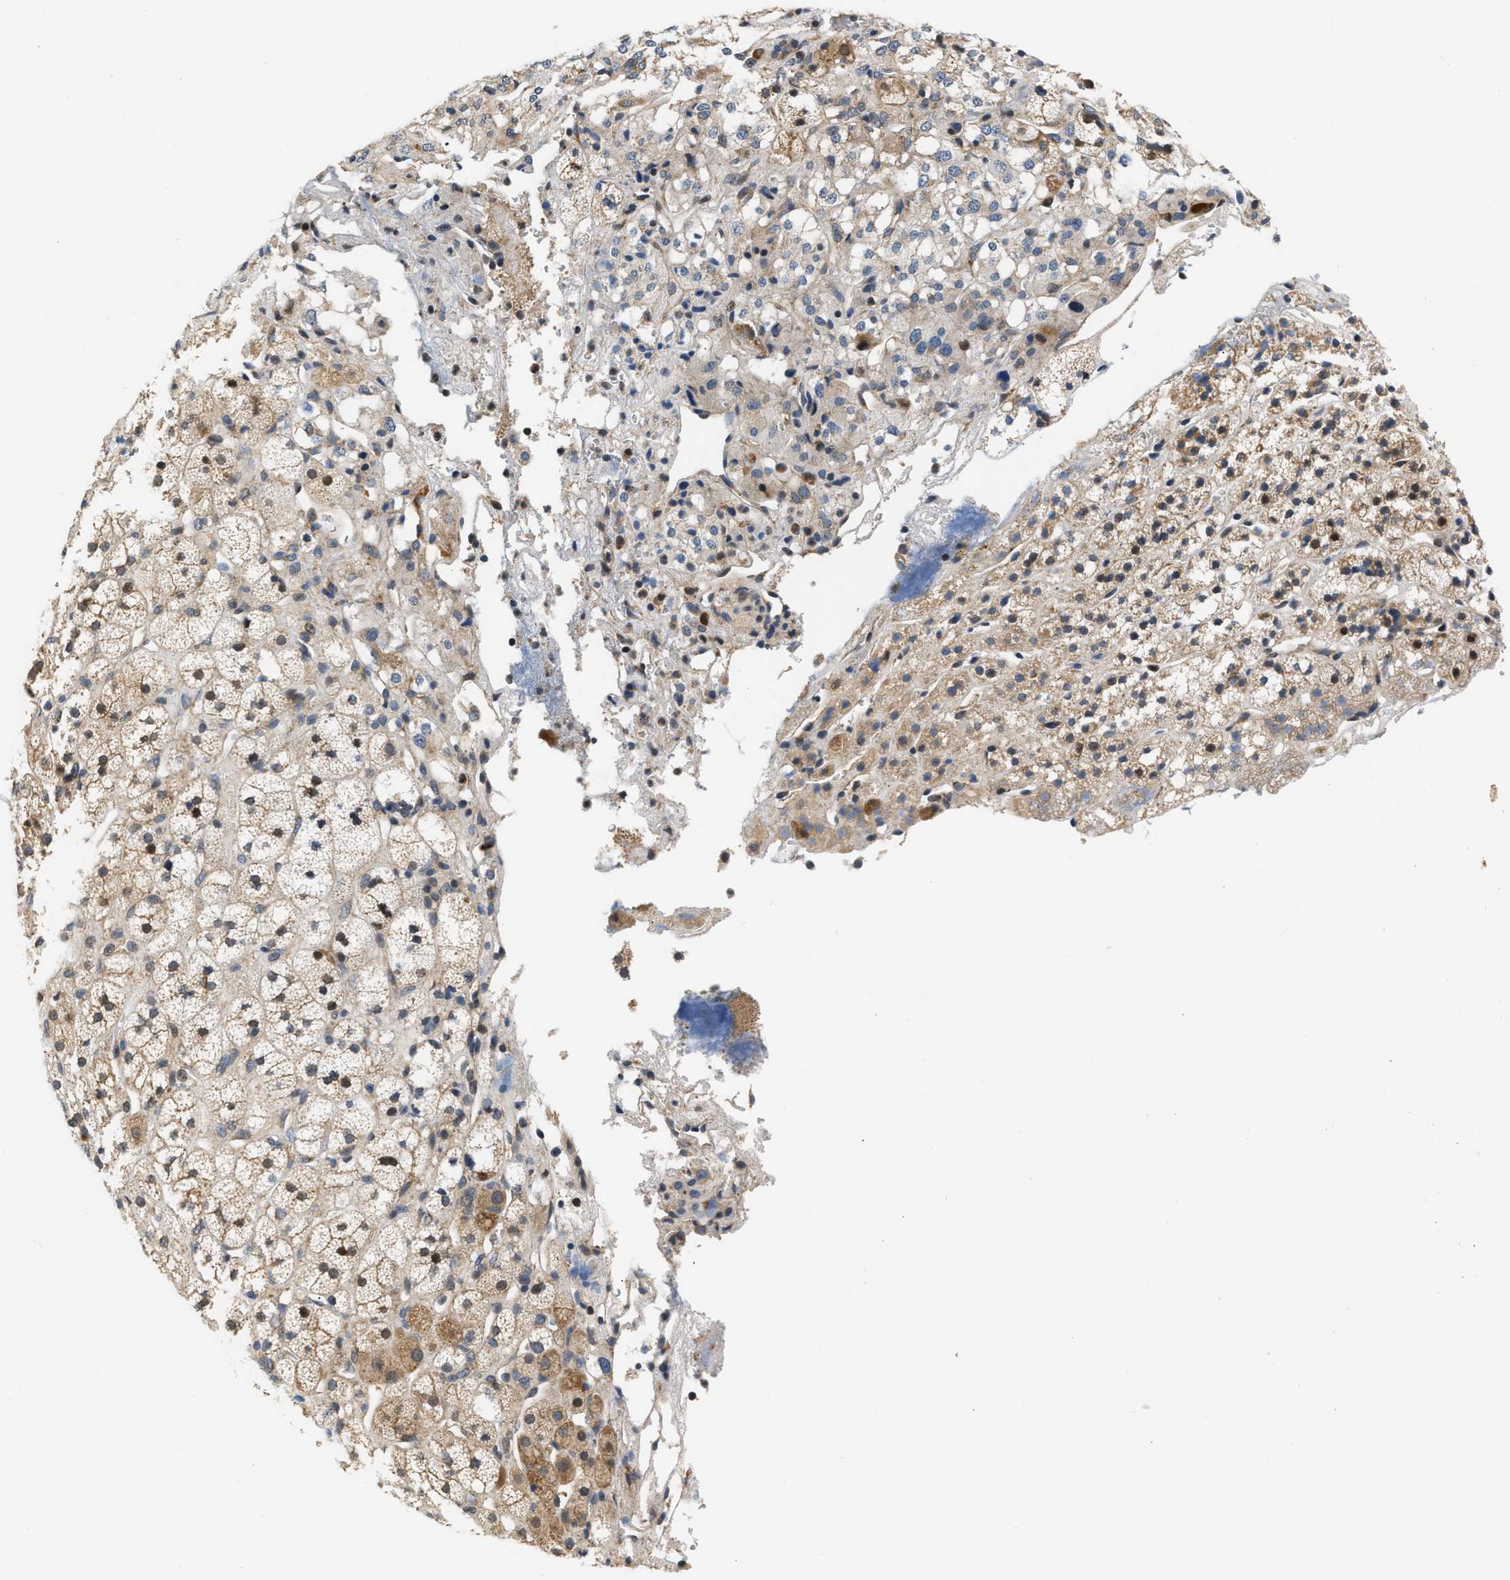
{"staining": {"intensity": "moderate", "quantity": ">75%", "location": "cytoplasmic/membranous"}, "tissue": "adrenal gland", "cell_type": "Glandular cells", "image_type": "normal", "snomed": [{"axis": "morphology", "description": "Normal tissue, NOS"}, {"axis": "topography", "description": "Adrenal gland"}], "caption": "Immunohistochemical staining of unremarkable human adrenal gland shows medium levels of moderate cytoplasmic/membranous expression in approximately >75% of glandular cells.", "gene": "TNIP2", "patient": {"sex": "male", "age": 56}}